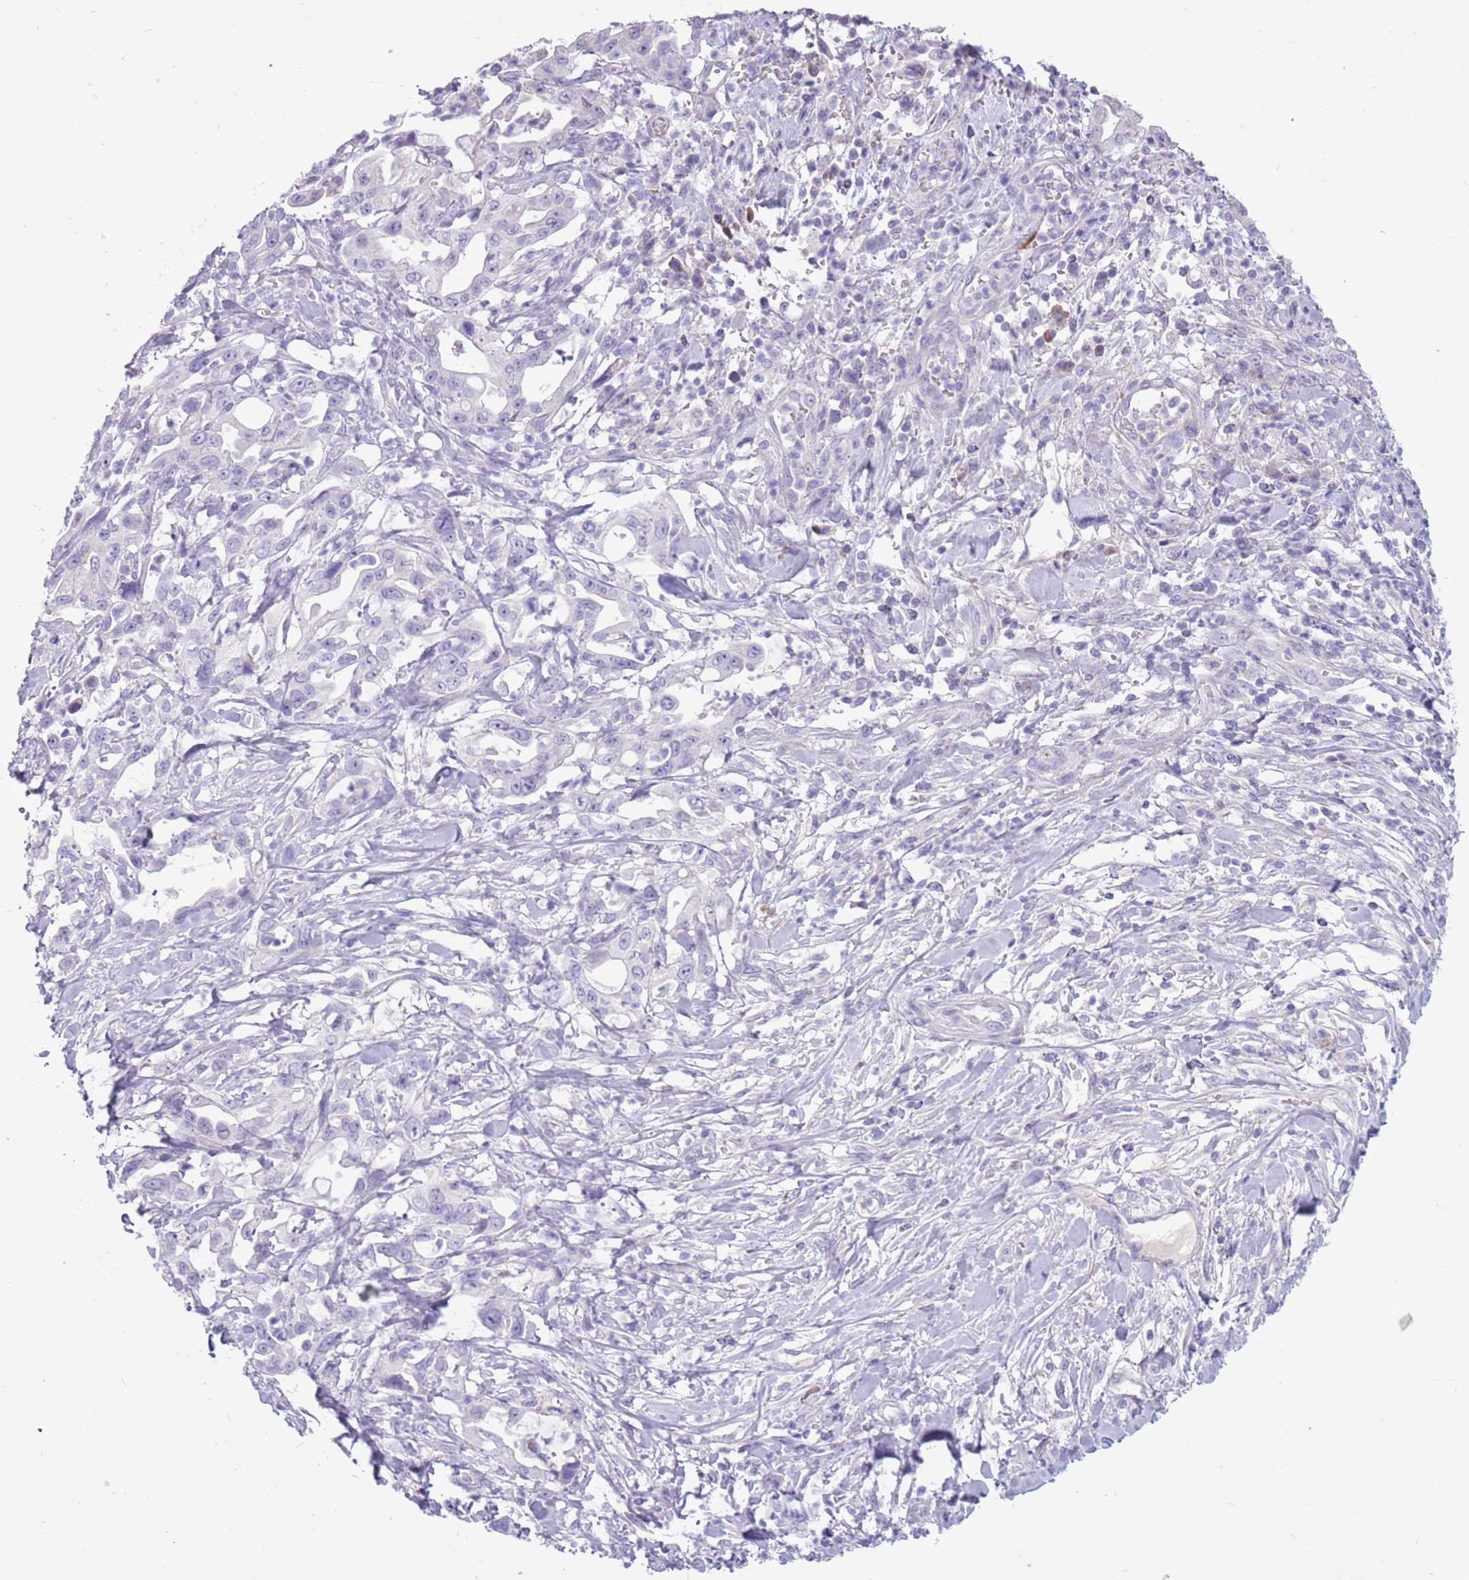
{"staining": {"intensity": "negative", "quantity": "none", "location": "none"}, "tissue": "pancreatic cancer", "cell_type": "Tumor cells", "image_type": "cancer", "snomed": [{"axis": "morphology", "description": "Adenocarcinoma, NOS"}, {"axis": "topography", "description": "Pancreas"}], "caption": "Immunohistochemistry (IHC) photomicrograph of human pancreatic adenocarcinoma stained for a protein (brown), which demonstrates no expression in tumor cells.", "gene": "ZNF425", "patient": {"sex": "female", "age": 61}}